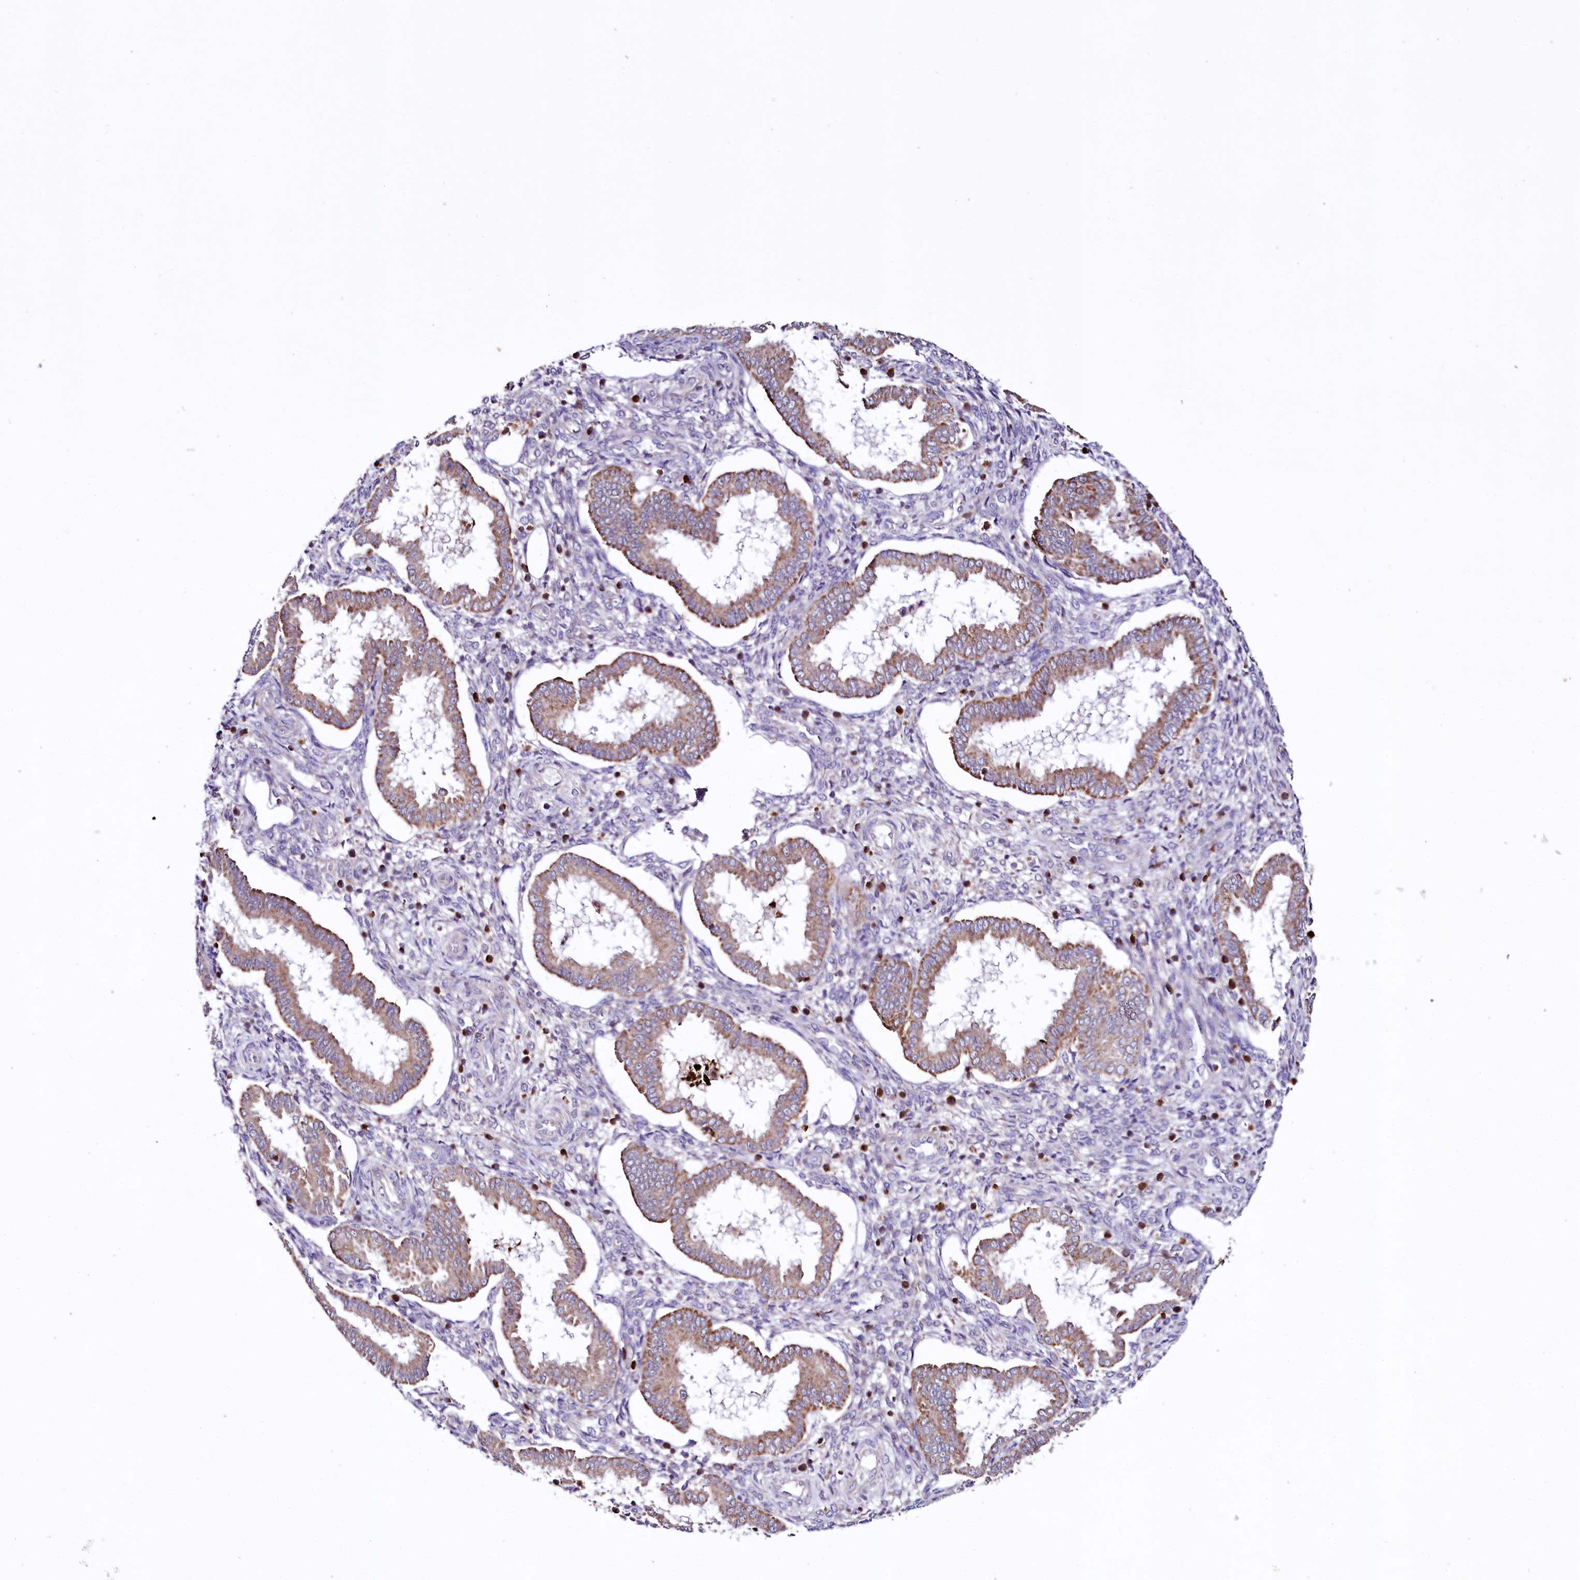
{"staining": {"intensity": "negative", "quantity": "none", "location": "none"}, "tissue": "endometrium", "cell_type": "Cells in endometrial stroma", "image_type": "normal", "snomed": [{"axis": "morphology", "description": "Normal tissue, NOS"}, {"axis": "topography", "description": "Endometrium"}], "caption": "A high-resolution micrograph shows immunohistochemistry staining of unremarkable endometrium, which reveals no significant expression in cells in endometrial stroma.", "gene": "ZNF45", "patient": {"sex": "female", "age": 24}}